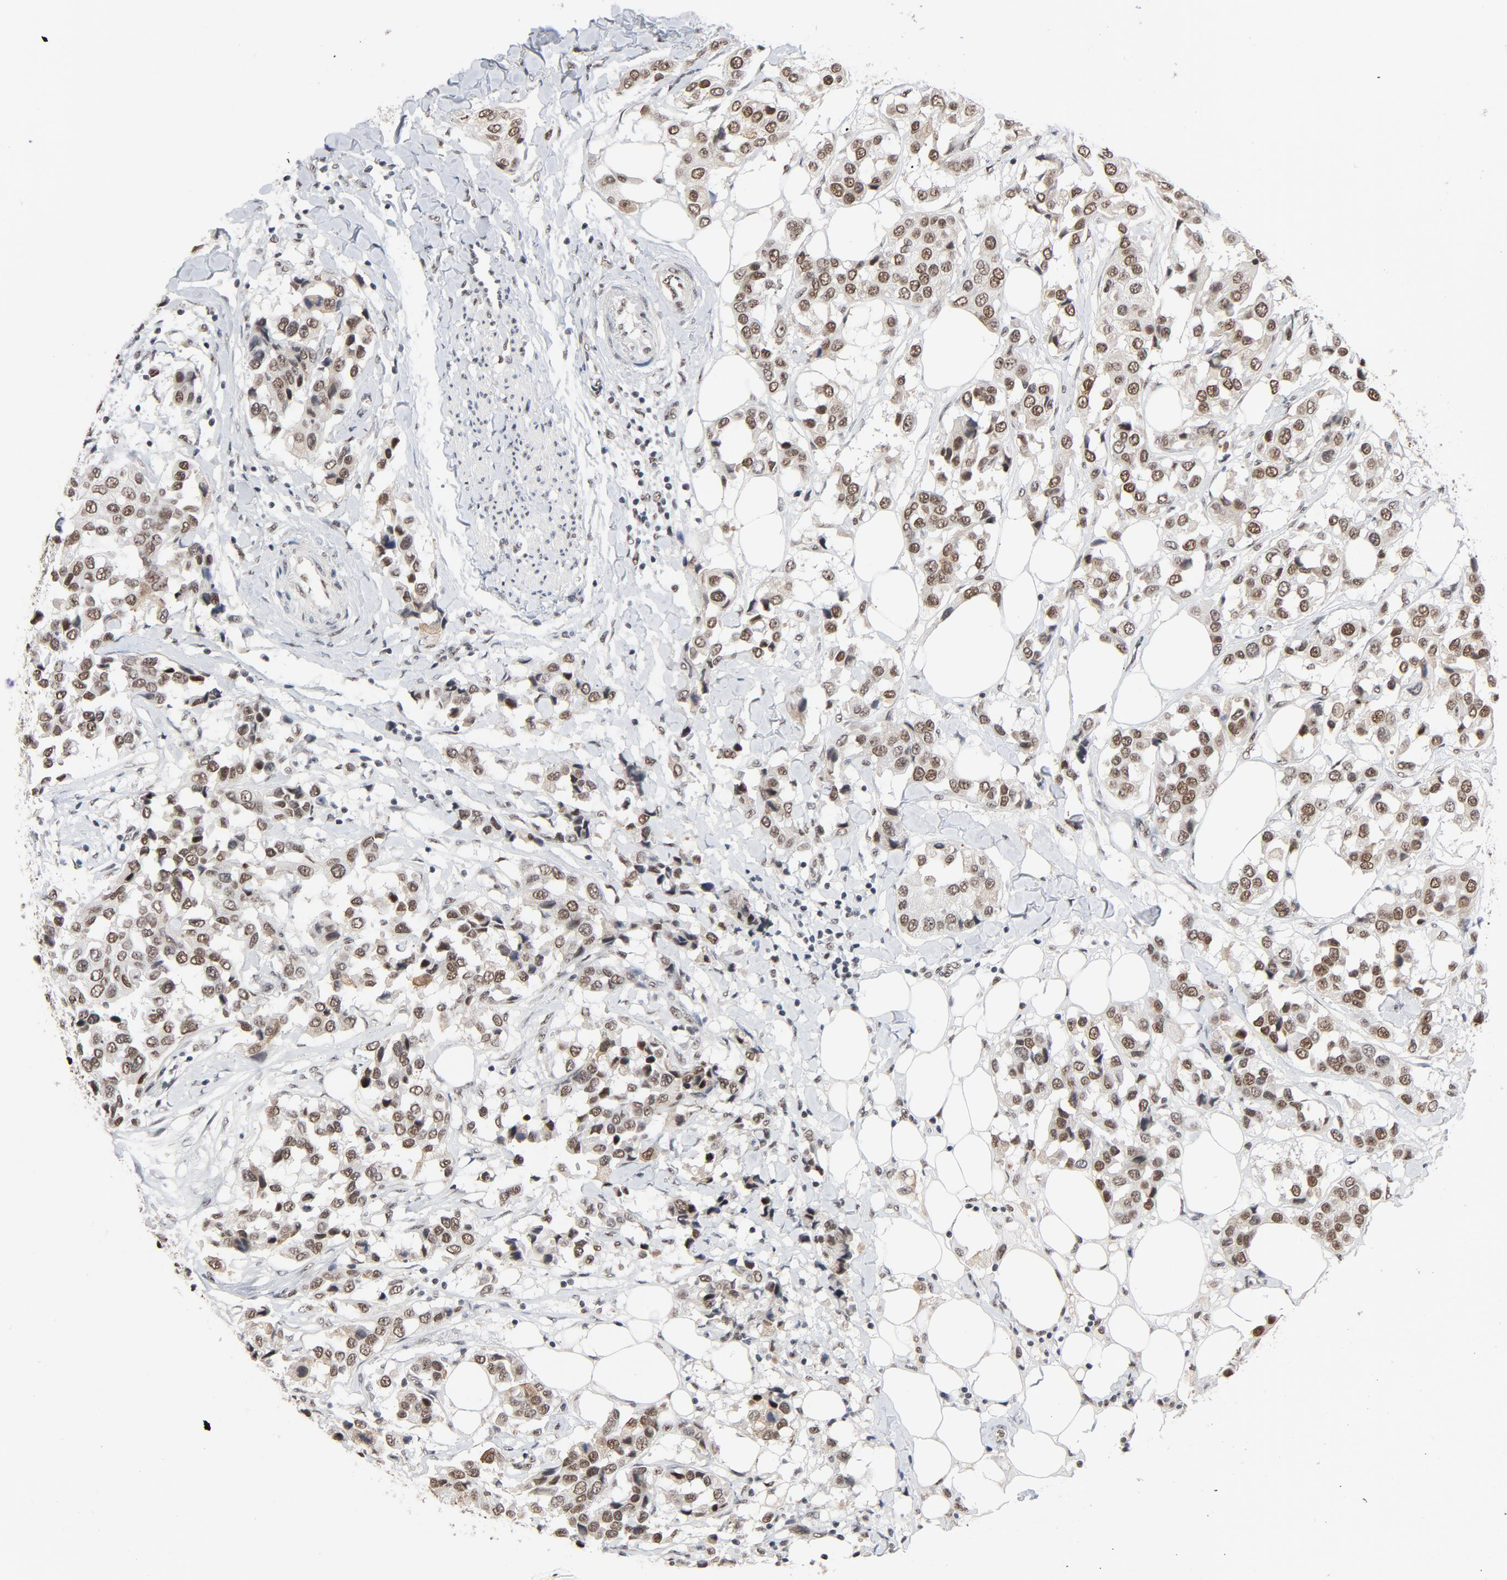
{"staining": {"intensity": "moderate", "quantity": ">75%", "location": "nuclear"}, "tissue": "breast cancer", "cell_type": "Tumor cells", "image_type": "cancer", "snomed": [{"axis": "morphology", "description": "Duct carcinoma"}, {"axis": "topography", "description": "Breast"}], "caption": "Immunohistochemistry (IHC) of breast cancer demonstrates medium levels of moderate nuclear positivity in approximately >75% of tumor cells.", "gene": "MRE11", "patient": {"sex": "female", "age": 80}}